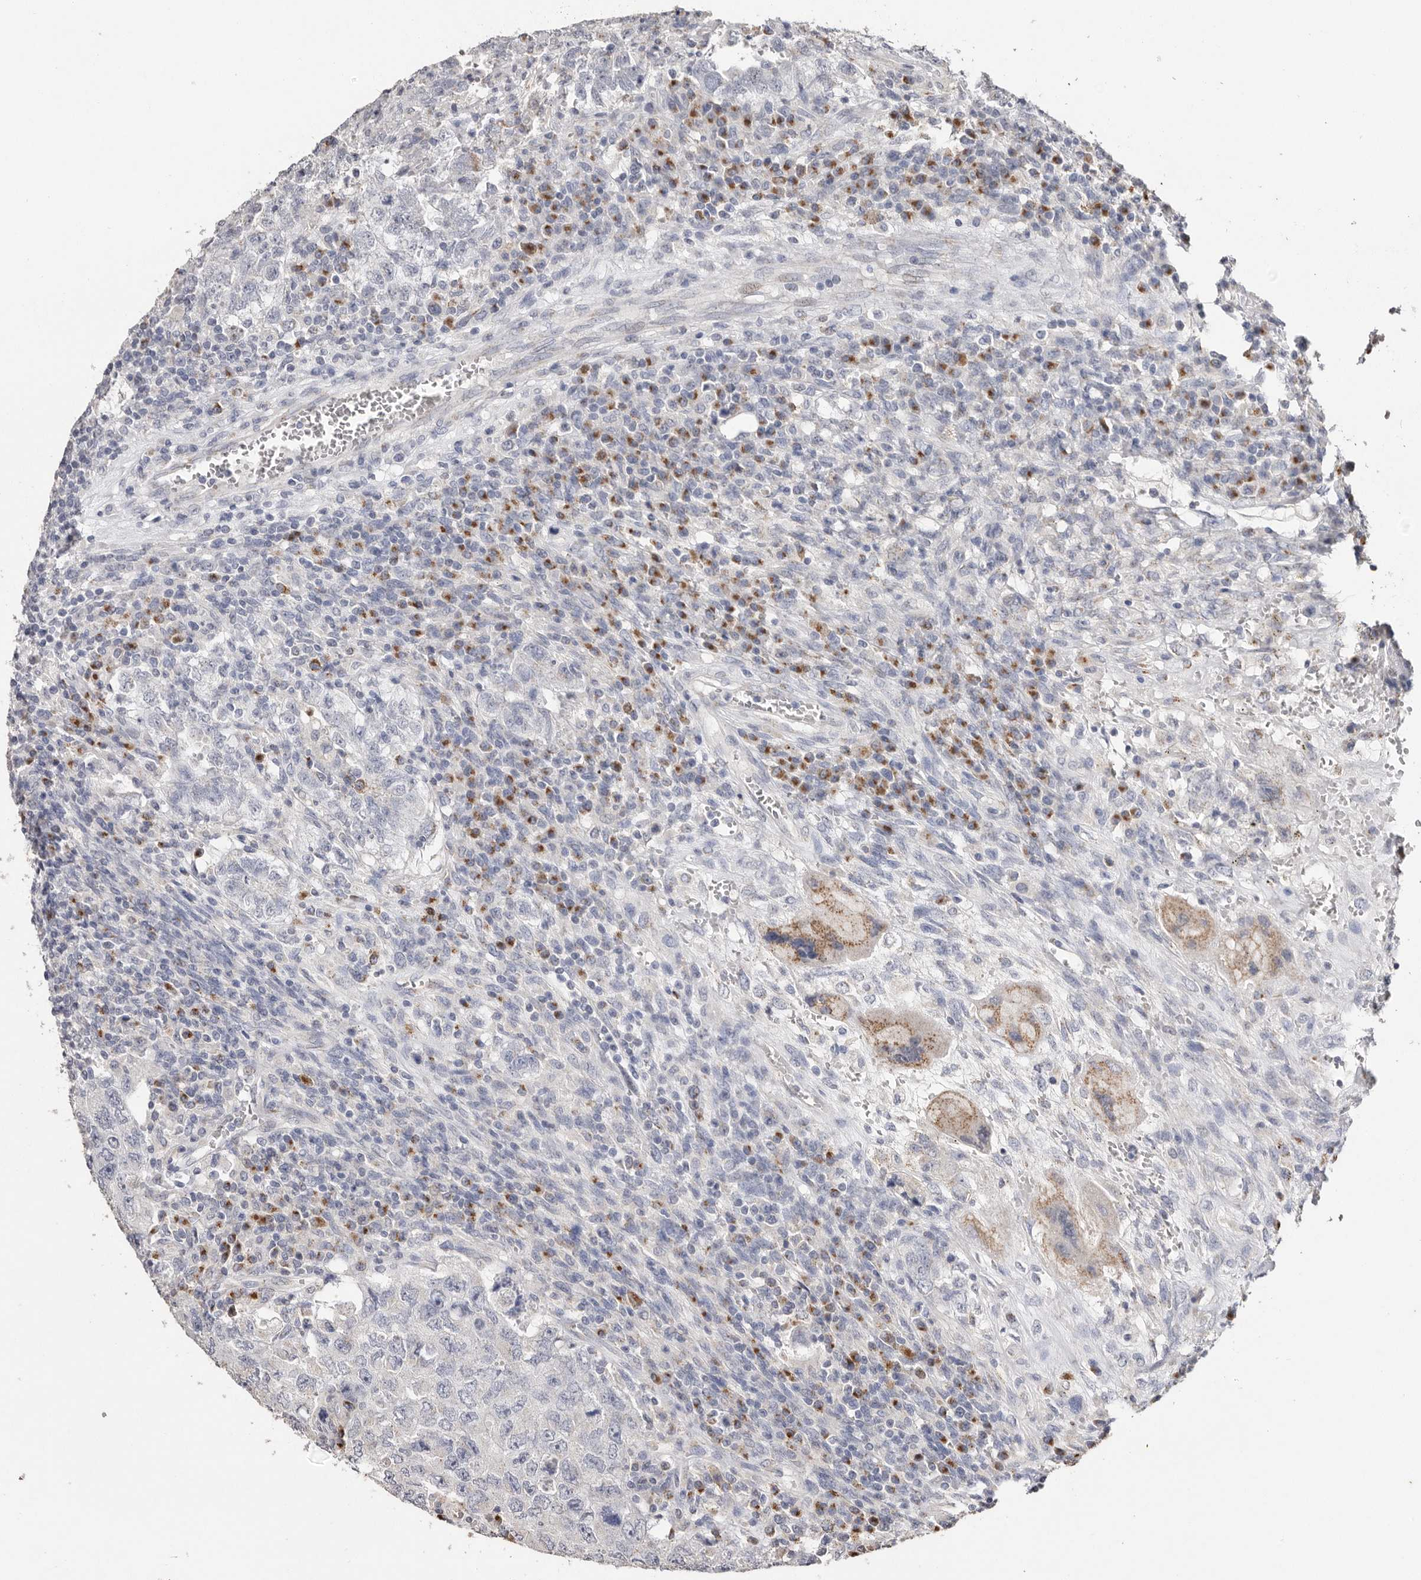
{"staining": {"intensity": "moderate", "quantity": "<25%", "location": "cytoplasmic/membranous"}, "tissue": "testis cancer", "cell_type": "Tumor cells", "image_type": "cancer", "snomed": [{"axis": "morphology", "description": "Carcinoma, Embryonal, NOS"}, {"axis": "topography", "description": "Testis"}], "caption": "Testis embryonal carcinoma tissue displays moderate cytoplasmic/membranous staining in approximately <25% of tumor cells, visualized by immunohistochemistry.", "gene": "LGALS7B", "patient": {"sex": "male", "age": 26}}